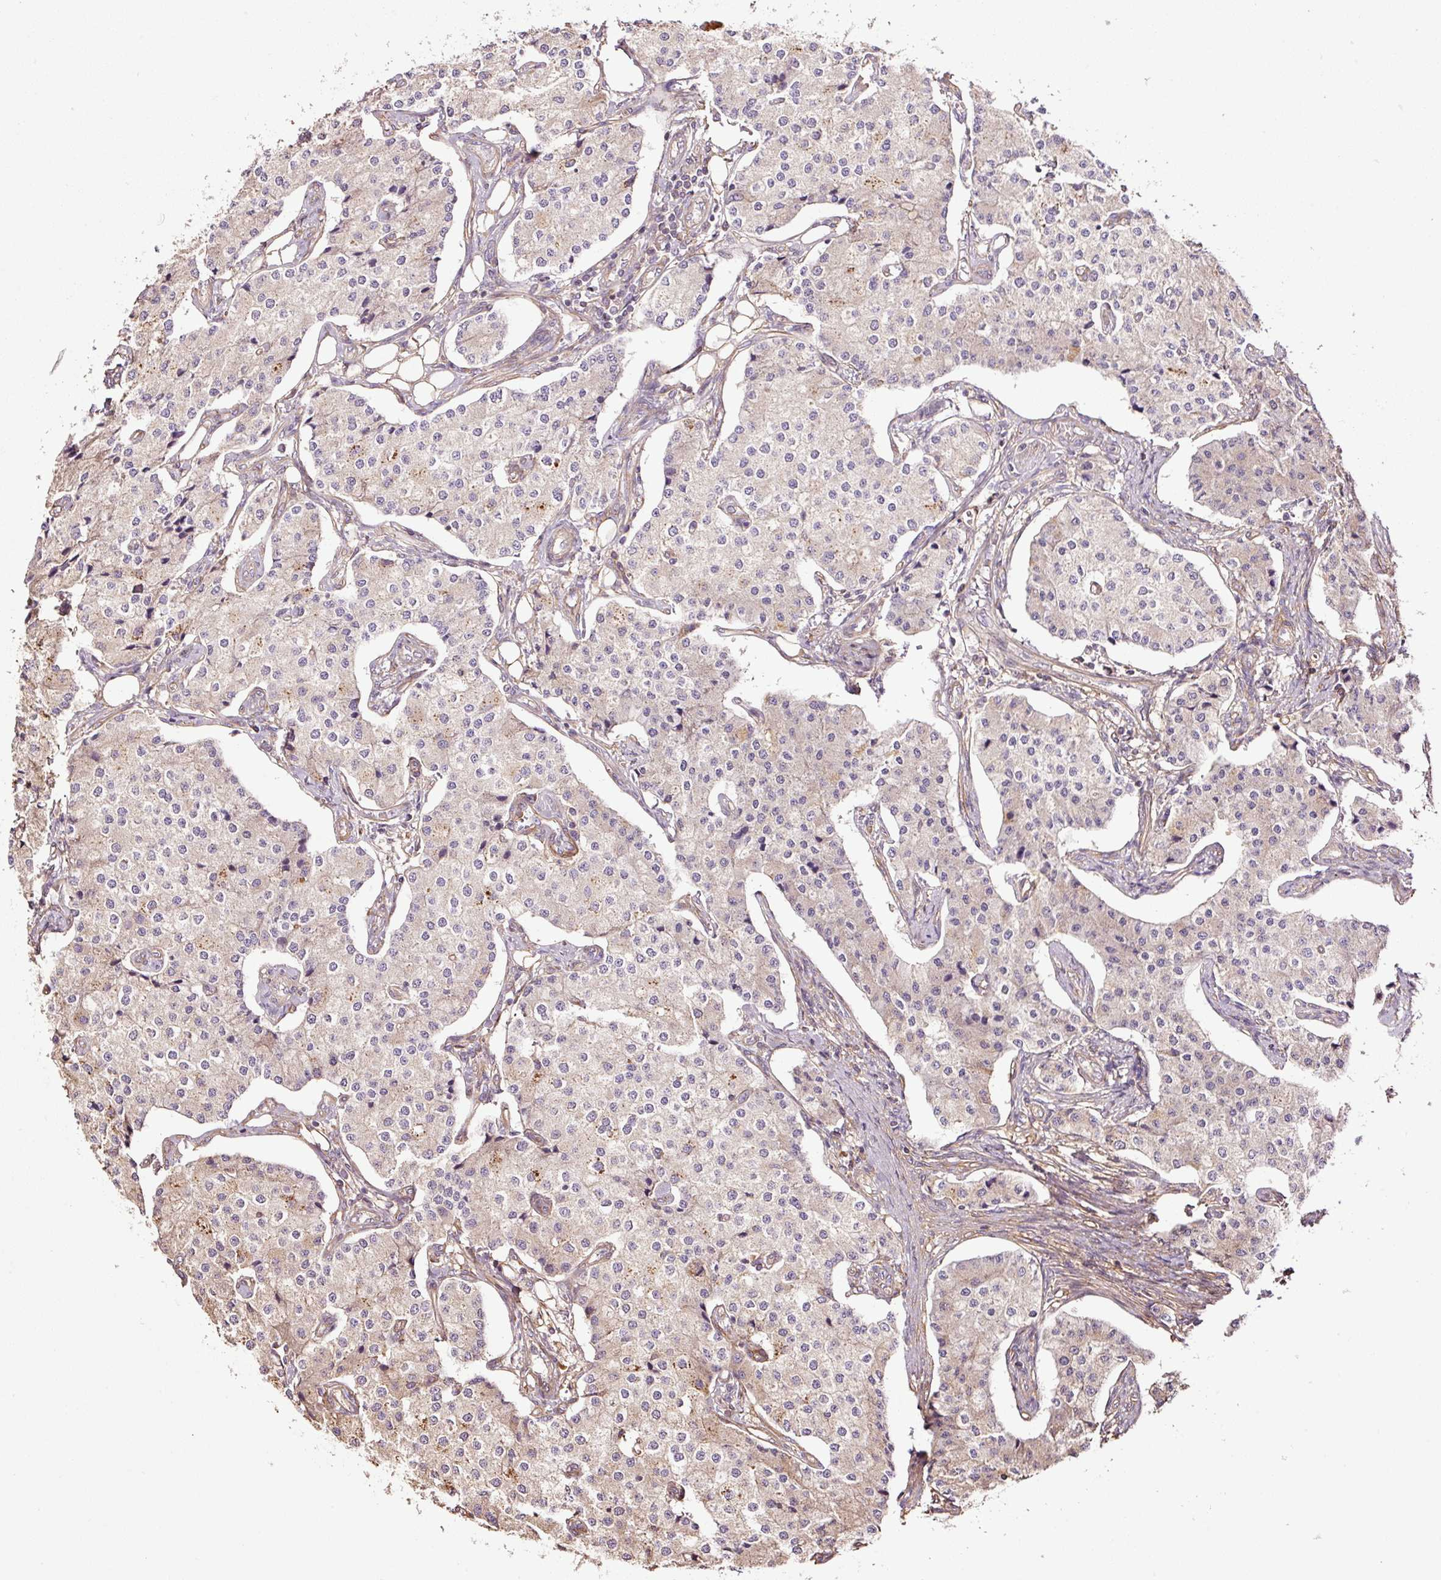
{"staining": {"intensity": "negative", "quantity": "none", "location": "none"}, "tissue": "carcinoid", "cell_type": "Tumor cells", "image_type": "cancer", "snomed": [{"axis": "morphology", "description": "Carcinoid, malignant, NOS"}, {"axis": "topography", "description": "Colon"}], "caption": "Protein analysis of carcinoid (malignant) demonstrates no significant staining in tumor cells. (Stains: DAB (3,3'-diaminobenzidine) immunohistochemistry with hematoxylin counter stain, Microscopy: brightfield microscopy at high magnification).", "gene": "NID2", "patient": {"sex": "female", "age": 52}}